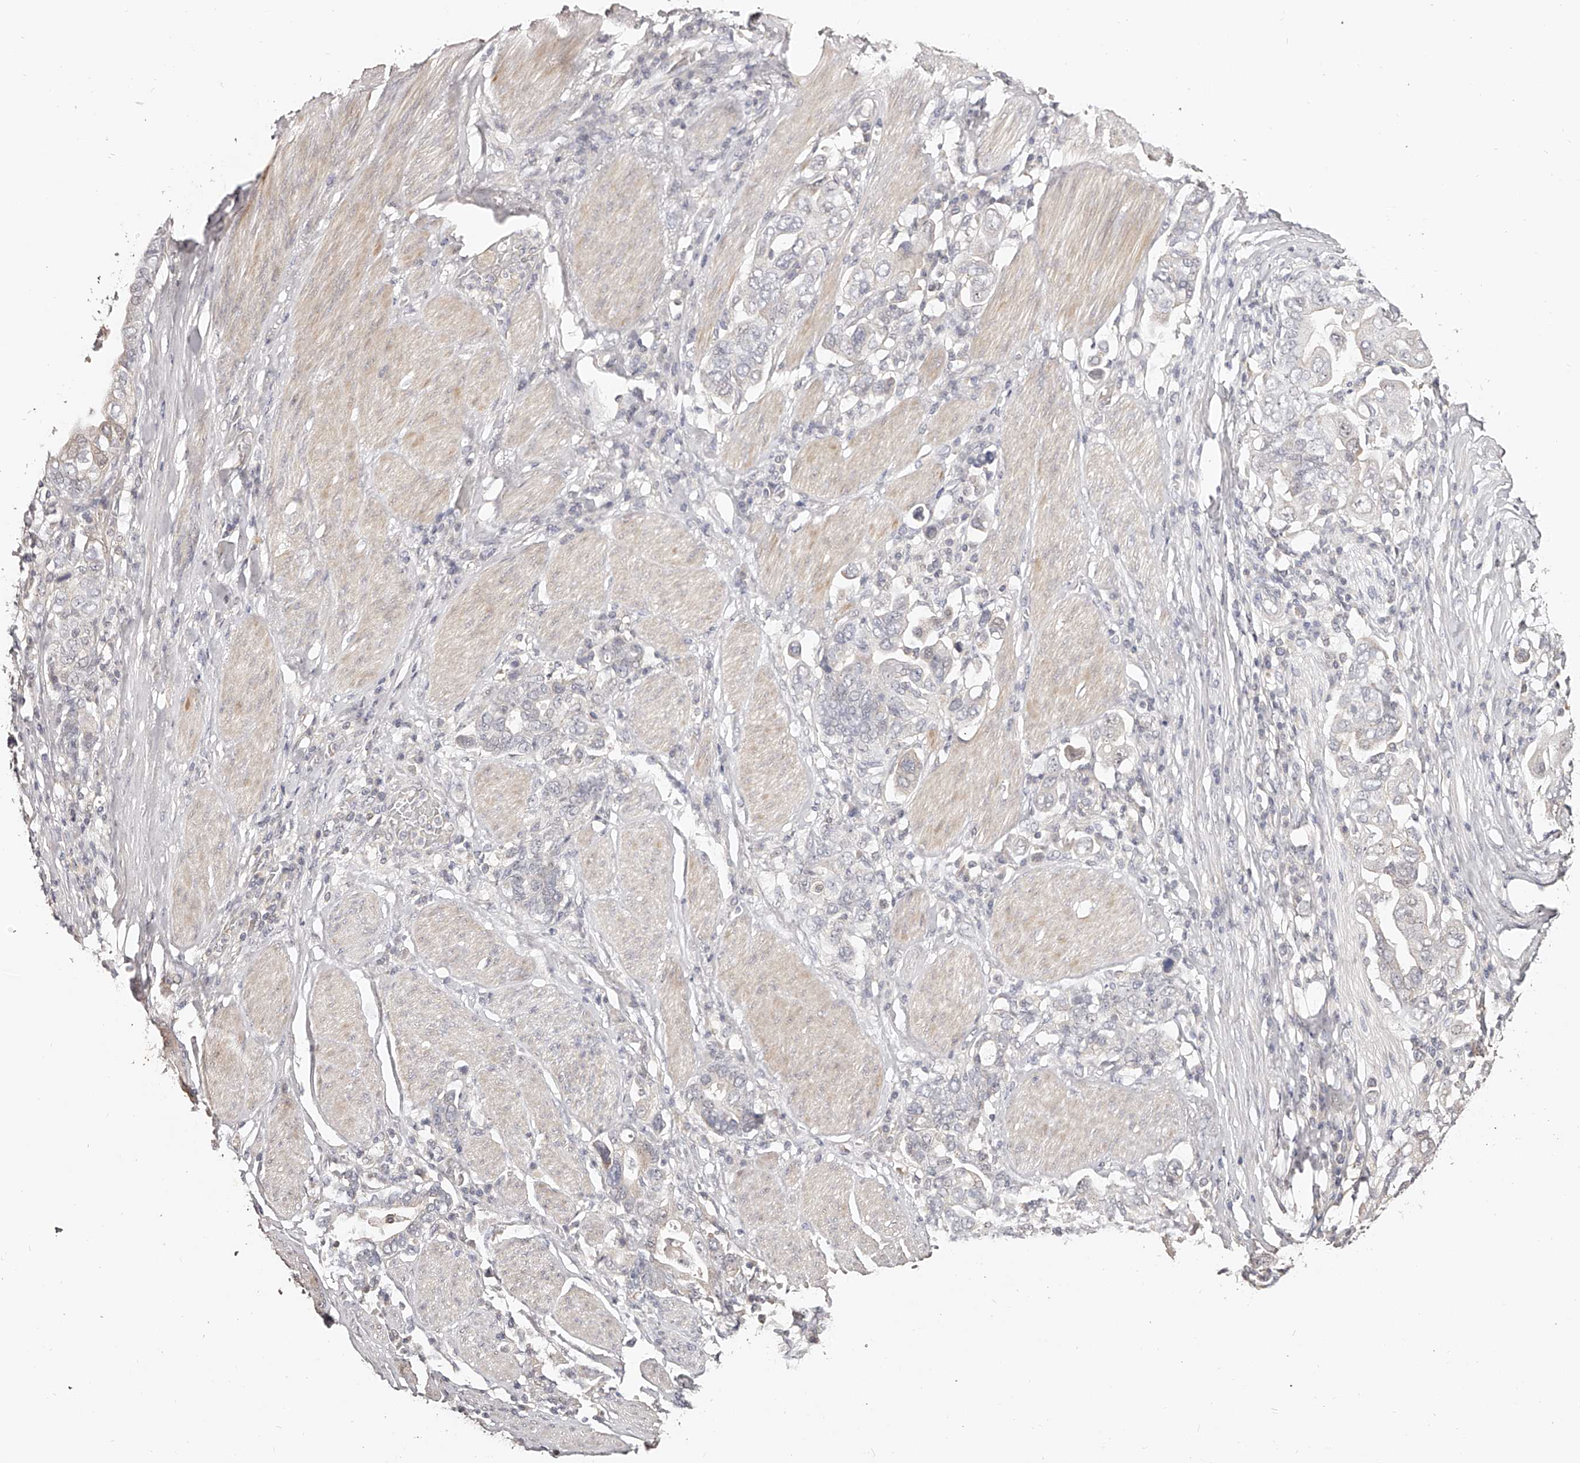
{"staining": {"intensity": "negative", "quantity": "none", "location": "none"}, "tissue": "stomach cancer", "cell_type": "Tumor cells", "image_type": "cancer", "snomed": [{"axis": "morphology", "description": "Adenocarcinoma, NOS"}, {"axis": "topography", "description": "Stomach, upper"}], "caption": "Immunohistochemical staining of human stomach cancer shows no significant expression in tumor cells. Brightfield microscopy of immunohistochemistry (IHC) stained with DAB (brown) and hematoxylin (blue), captured at high magnification.", "gene": "ZNF789", "patient": {"sex": "male", "age": 62}}